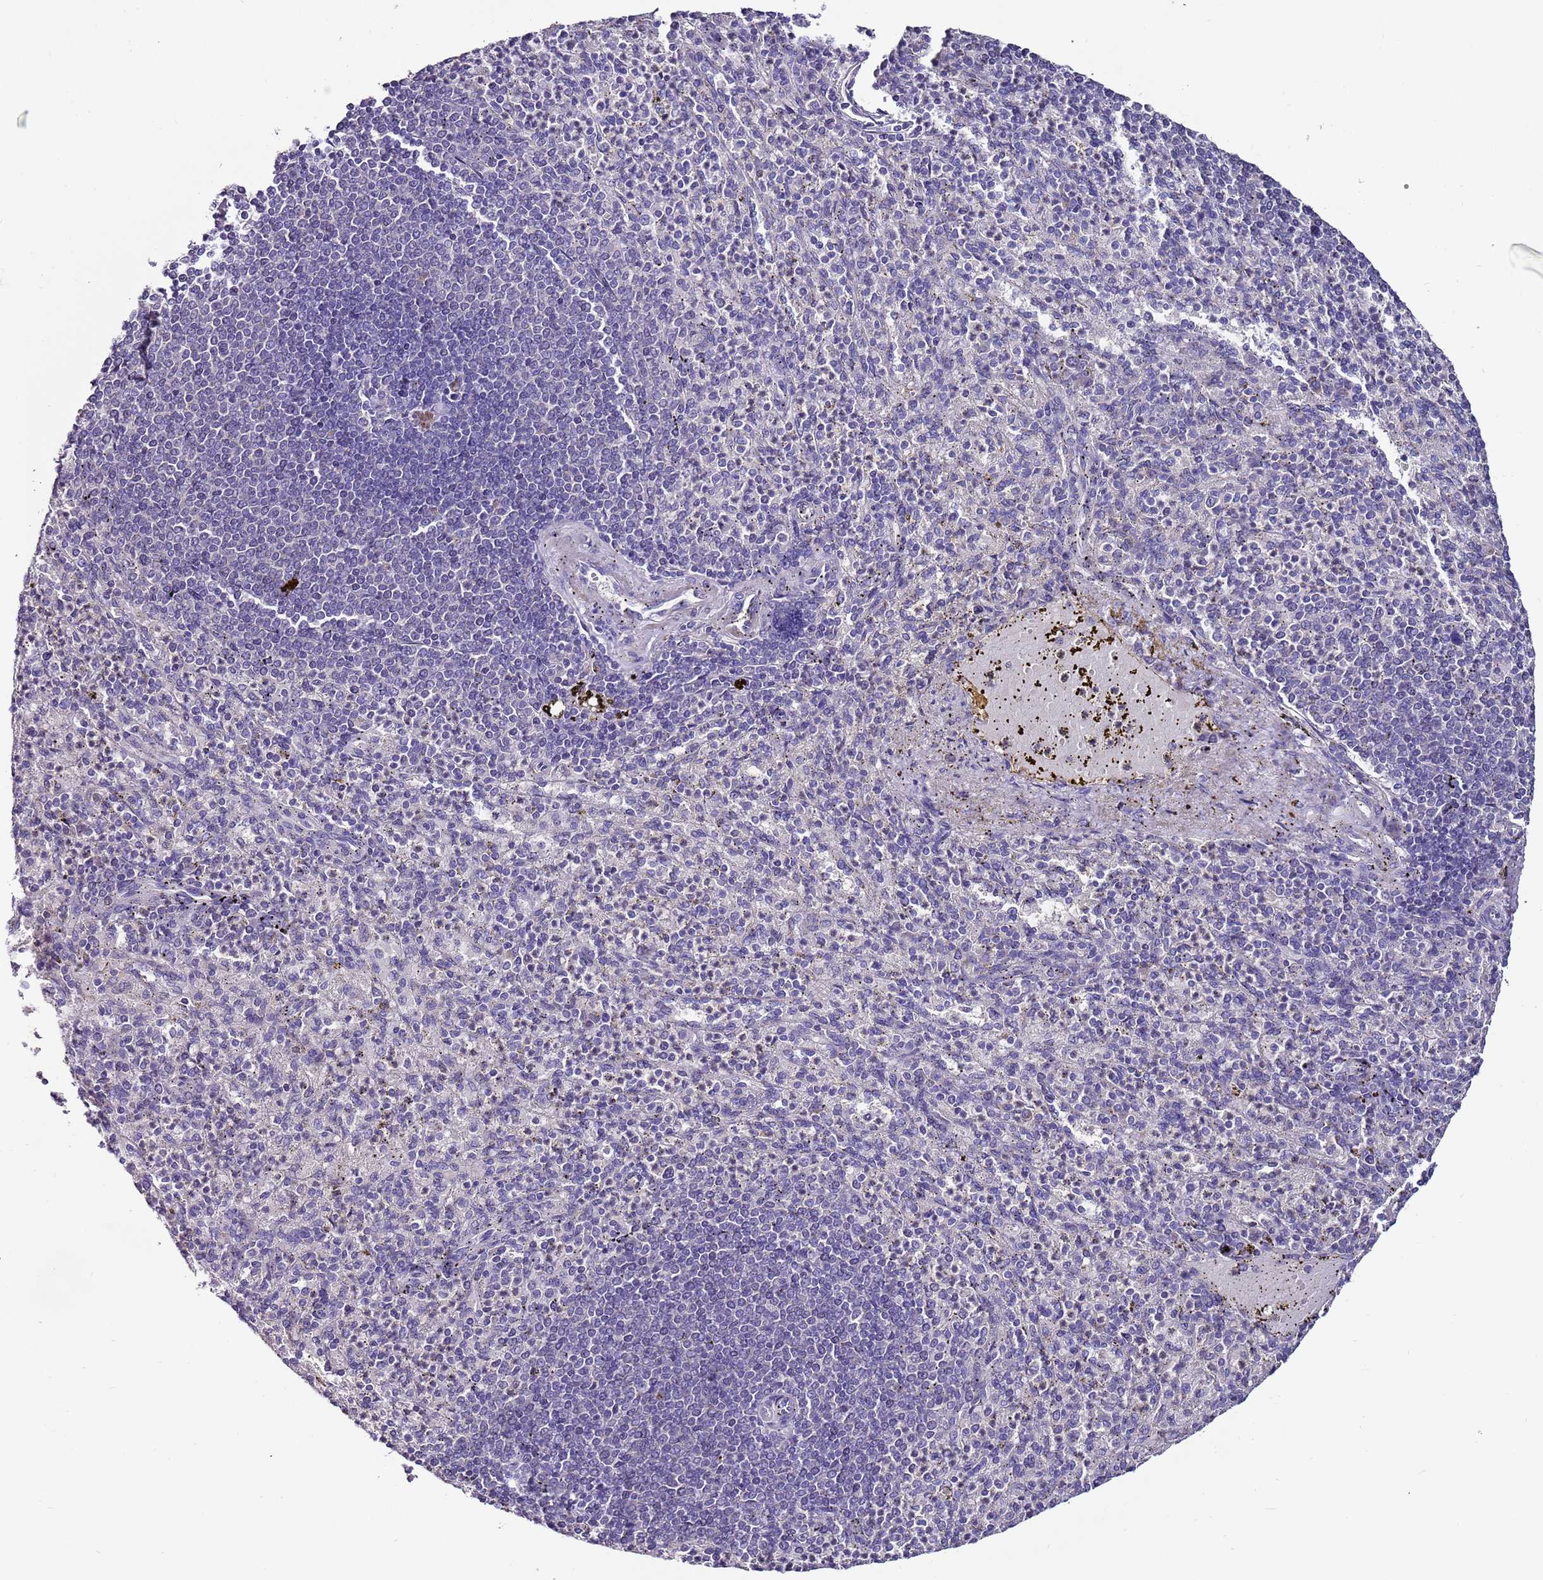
{"staining": {"intensity": "negative", "quantity": "none", "location": "none"}, "tissue": "spleen", "cell_type": "Cells in red pulp", "image_type": "normal", "snomed": [{"axis": "morphology", "description": "Normal tissue, NOS"}, {"axis": "topography", "description": "Spleen"}], "caption": "Cells in red pulp show no significant protein expression in benign spleen. (IHC, brightfield microscopy, high magnification).", "gene": "FAM20A", "patient": {"sex": "female", "age": 74}}